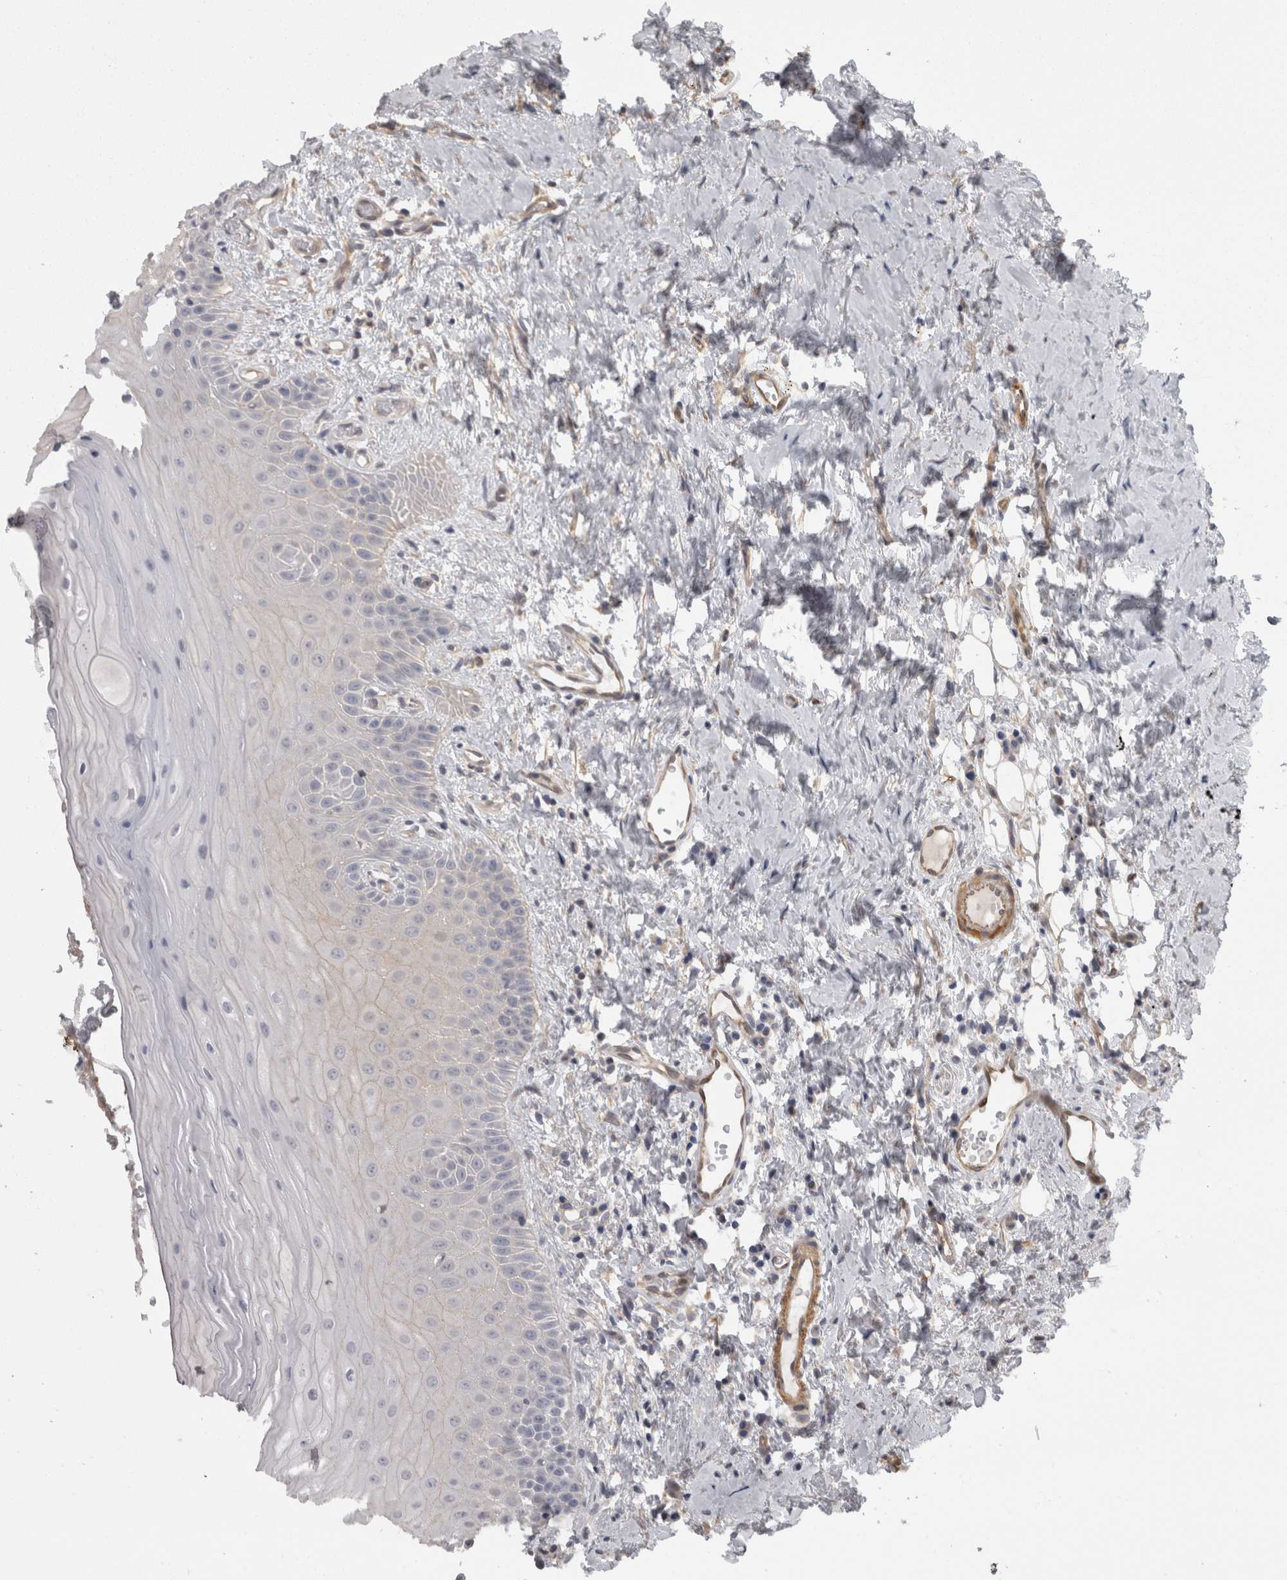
{"staining": {"intensity": "weak", "quantity": "<25%", "location": "cytoplasmic/membranous"}, "tissue": "oral mucosa", "cell_type": "Squamous epithelial cells", "image_type": "normal", "snomed": [{"axis": "morphology", "description": "Normal tissue, NOS"}, {"axis": "topography", "description": "Oral tissue"}], "caption": "An IHC image of unremarkable oral mucosa is shown. There is no staining in squamous epithelial cells of oral mucosa. (Immunohistochemistry (ihc), brightfield microscopy, high magnification).", "gene": "RMDN1", "patient": {"sex": "male", "age": 66}}